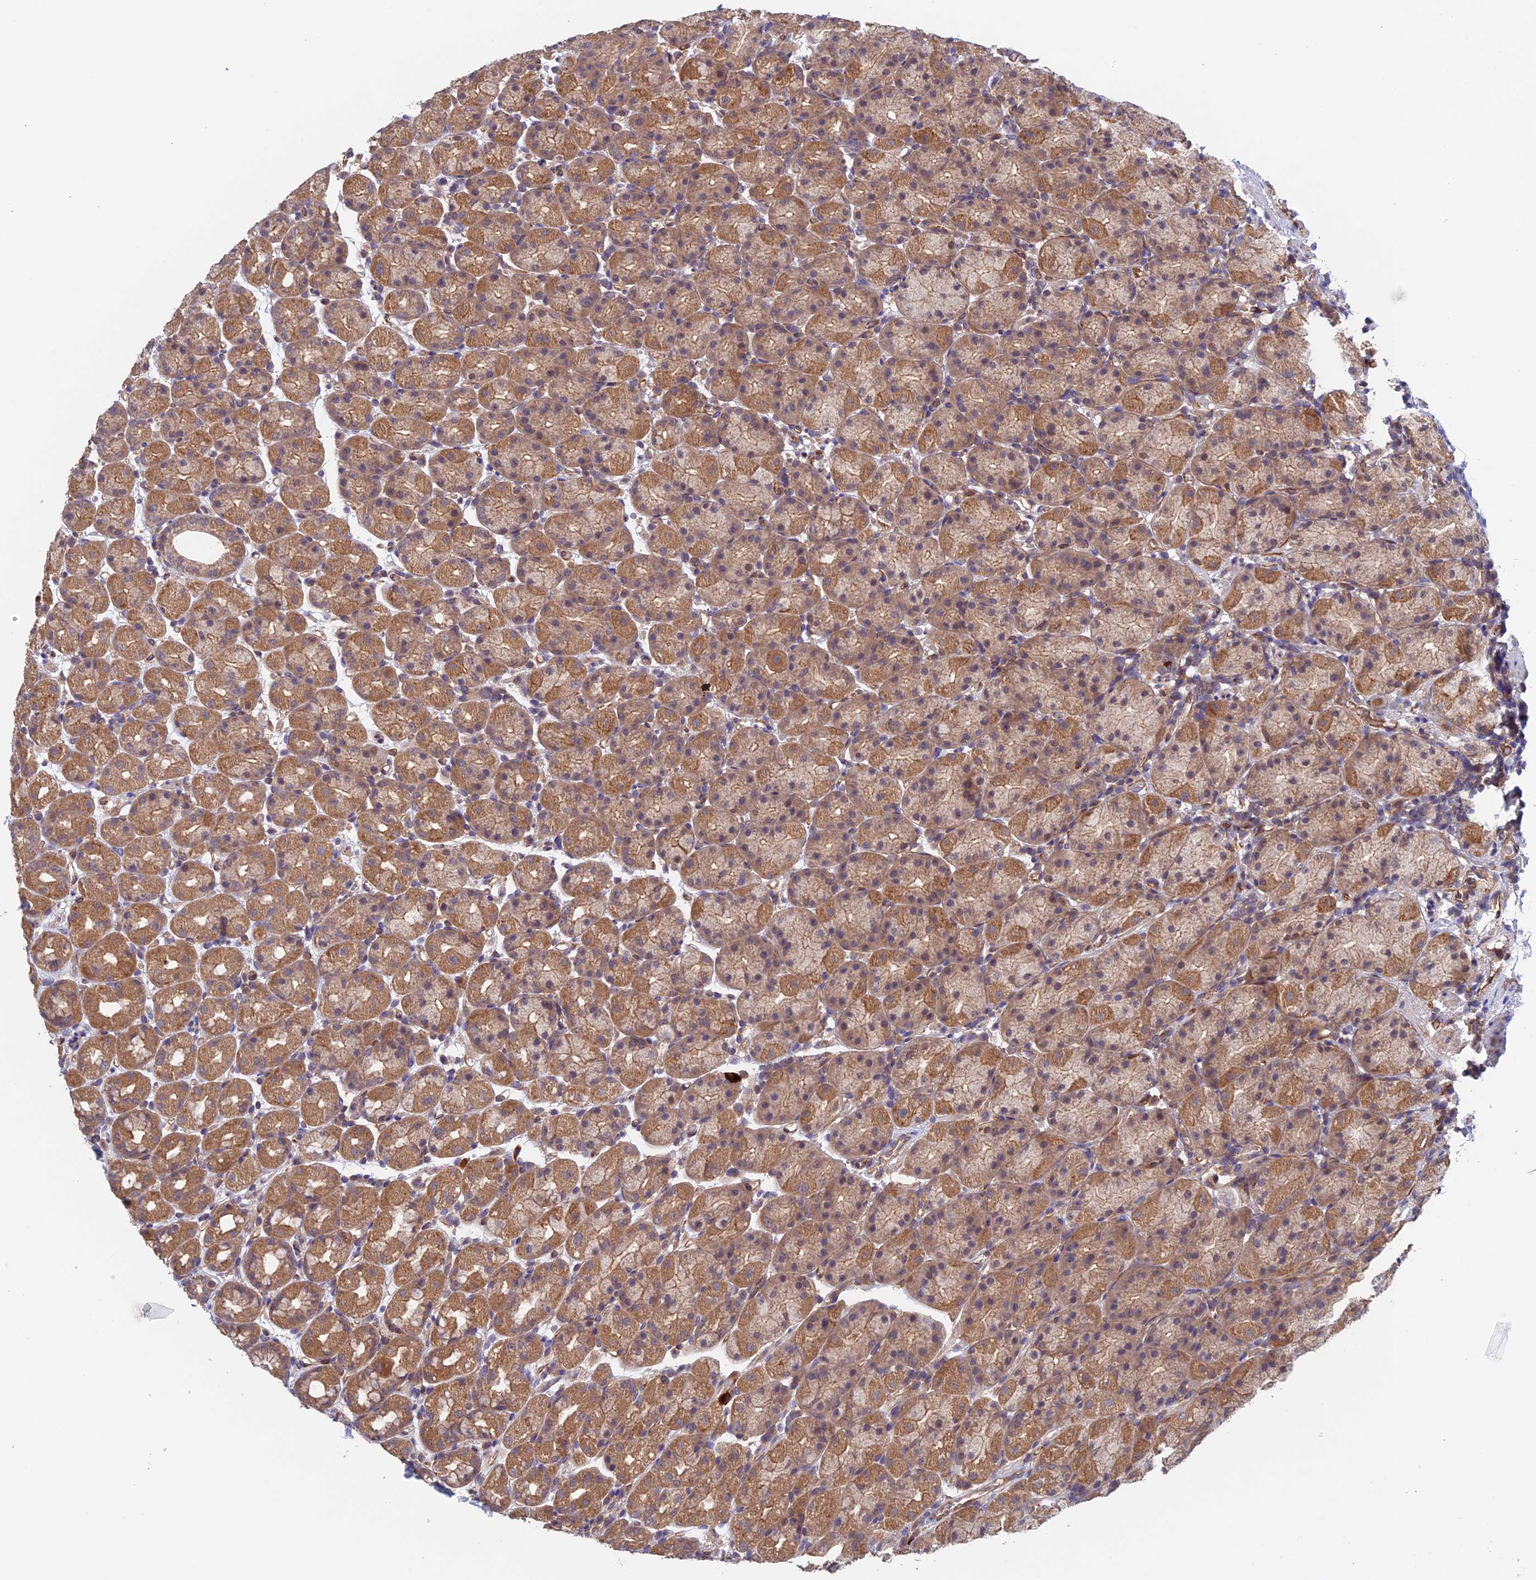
{"staining": {"intensity": "moderate", "quantity": ">75%", "location": "cytoplasmic/membranous"}, "tissue": "stomach", "cell_type": "Glandular cells", "image_type": "normal", "snomed": [{"axis": "morphology", "description": "Normal tissue, NOS"}, {"axis": "topography", "description": "Stomach, upper"}], "caption": "IHC of benign stomach demonstrates medium levels of moderate cytoplasmic/membranous staining in approximately >75% of glandular cells. (DAB (3,3'-diaminobenzidine) IHC, brown staining for protein, blue staining for nuclei).", "gene": "NUDT16L1", "patient": {"sex": "male", "age": 68}}